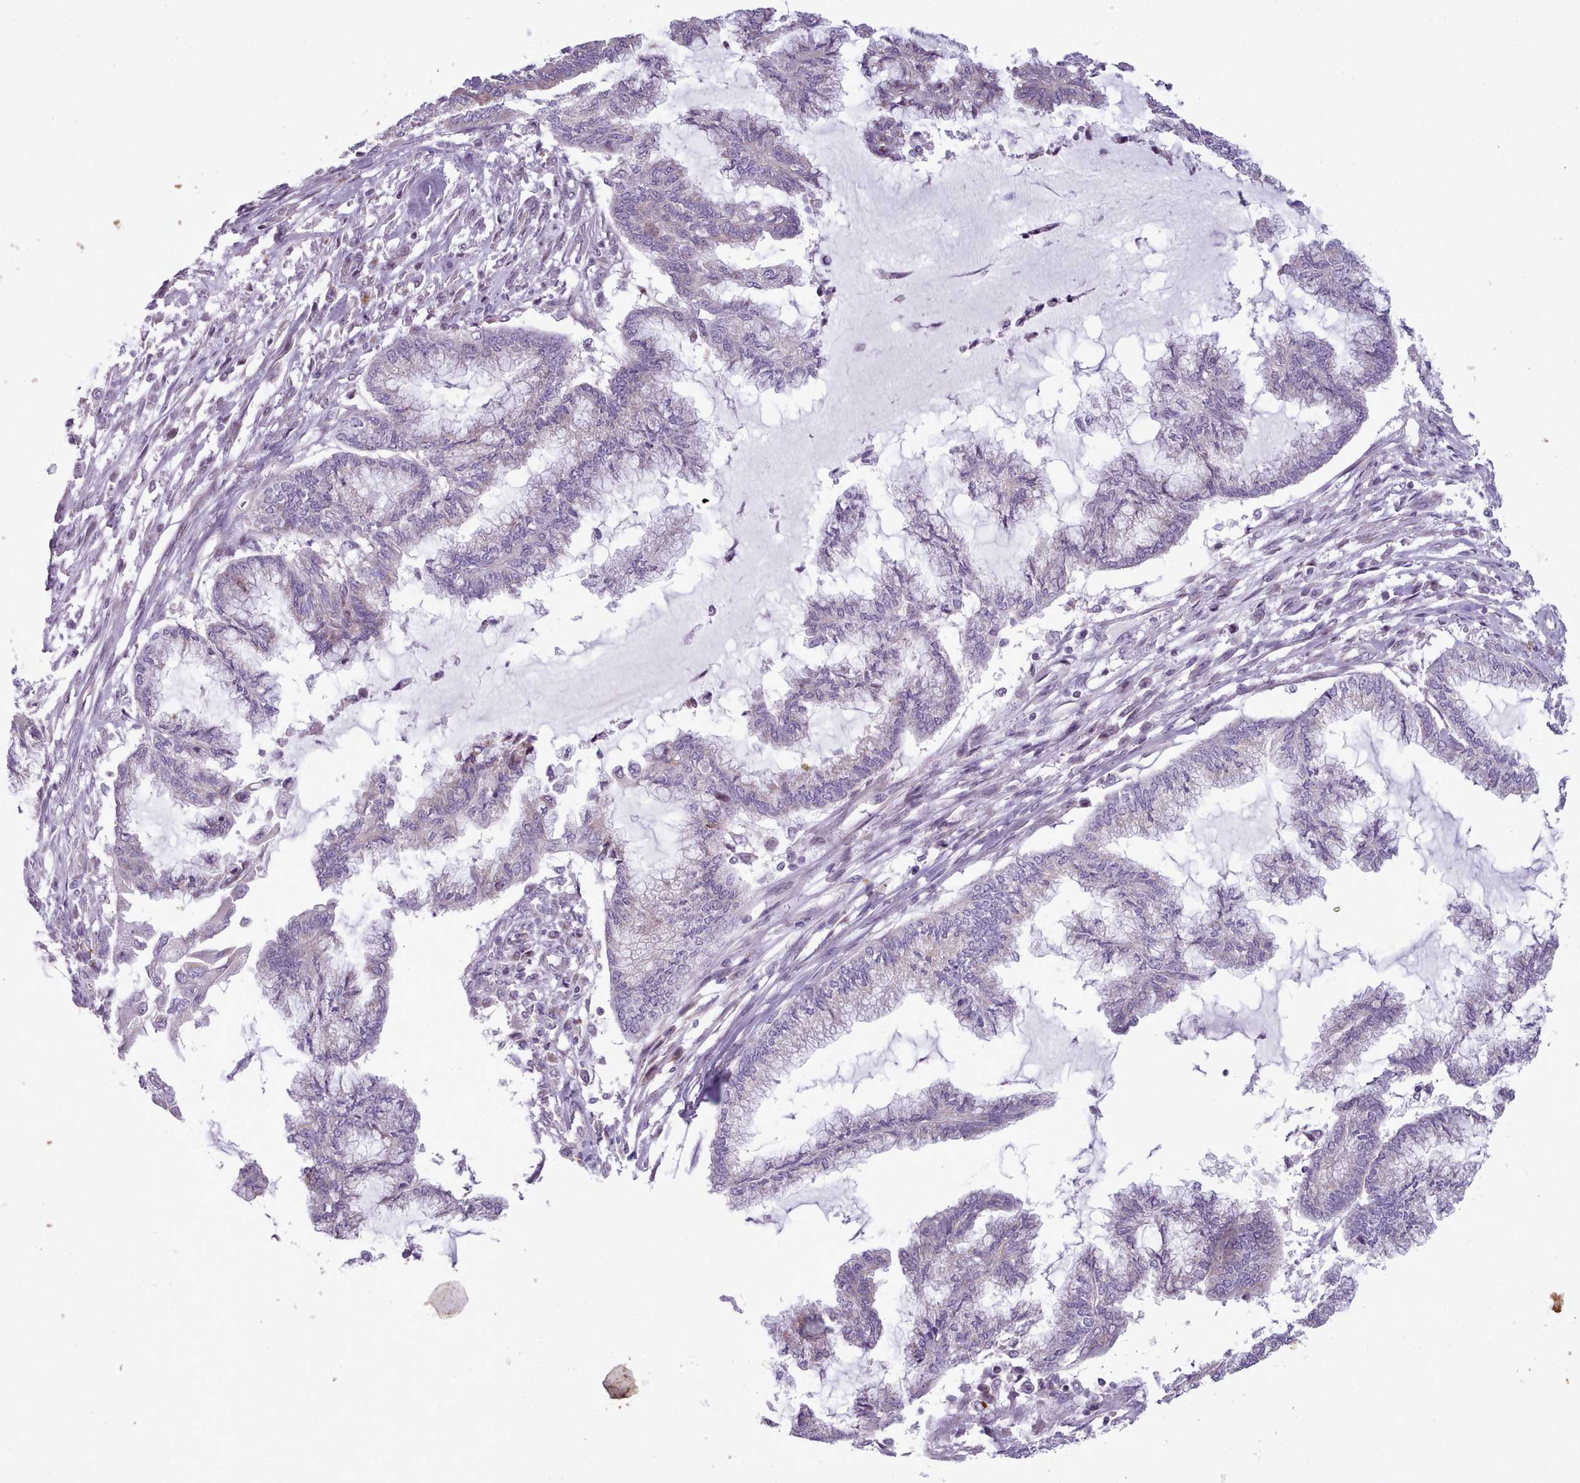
{"staining": {"intensity": "negative", "quantity": "none", "location": "none"}, "tissue": "endometrial cancer", "cell_type": "Tumor cells", "image_type": "cancer", "snomed": [{"axis": "morphology", "description": "Adenocarcinoma, NOS"}, {"axis": "topography", "description": "Endometrium"}], "caption": "A high-resolution image shows IHC staining of endometrial cancer, which exhibits no significant expression in tumor cells.", "gene": "SLC52A3", "patient": {"sex": "female", "age": 86}}